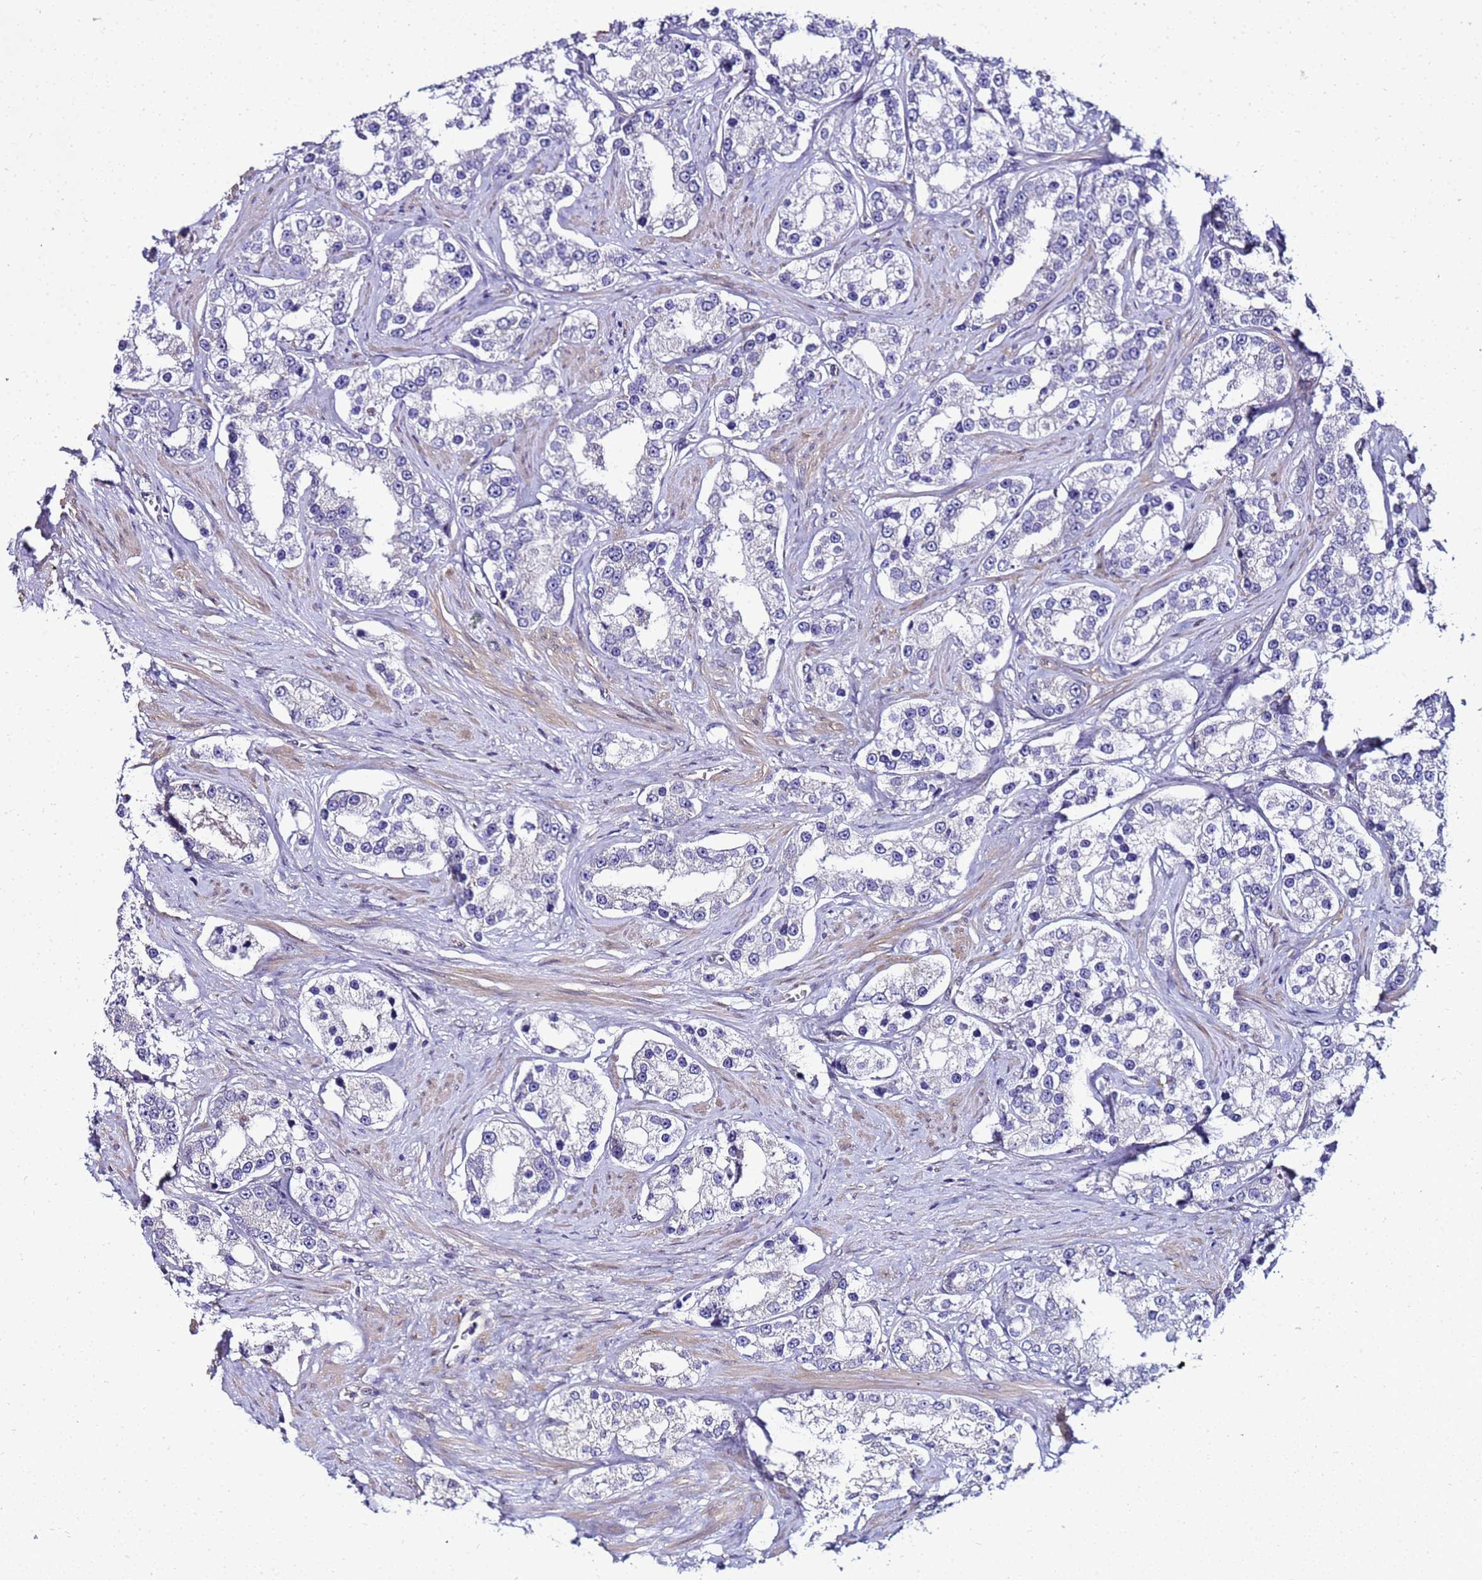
{"staining": {"intensity": "negative", "quantity": "none", "location": "none"}, "tissue": "prostate cancer", "cell_type": "Tumor cells", "image_type": "cancer", "snomed": [{"axis": "morphology", "description": "Normal tissue, NOS"}, {"axis": "morphology", "description": "Adenocarcinoma, High grade"}, {"axis": "topography", "description": "Prostate"}], "caption": "This is a photomicrograph of immunohistochemistry (IHC) staining of prostate adenocarcinoma (high-grade), which shows no positivity in tumor cells.", "gene": "FAM166B", "patient": {"sex": "male", "age": 83}}